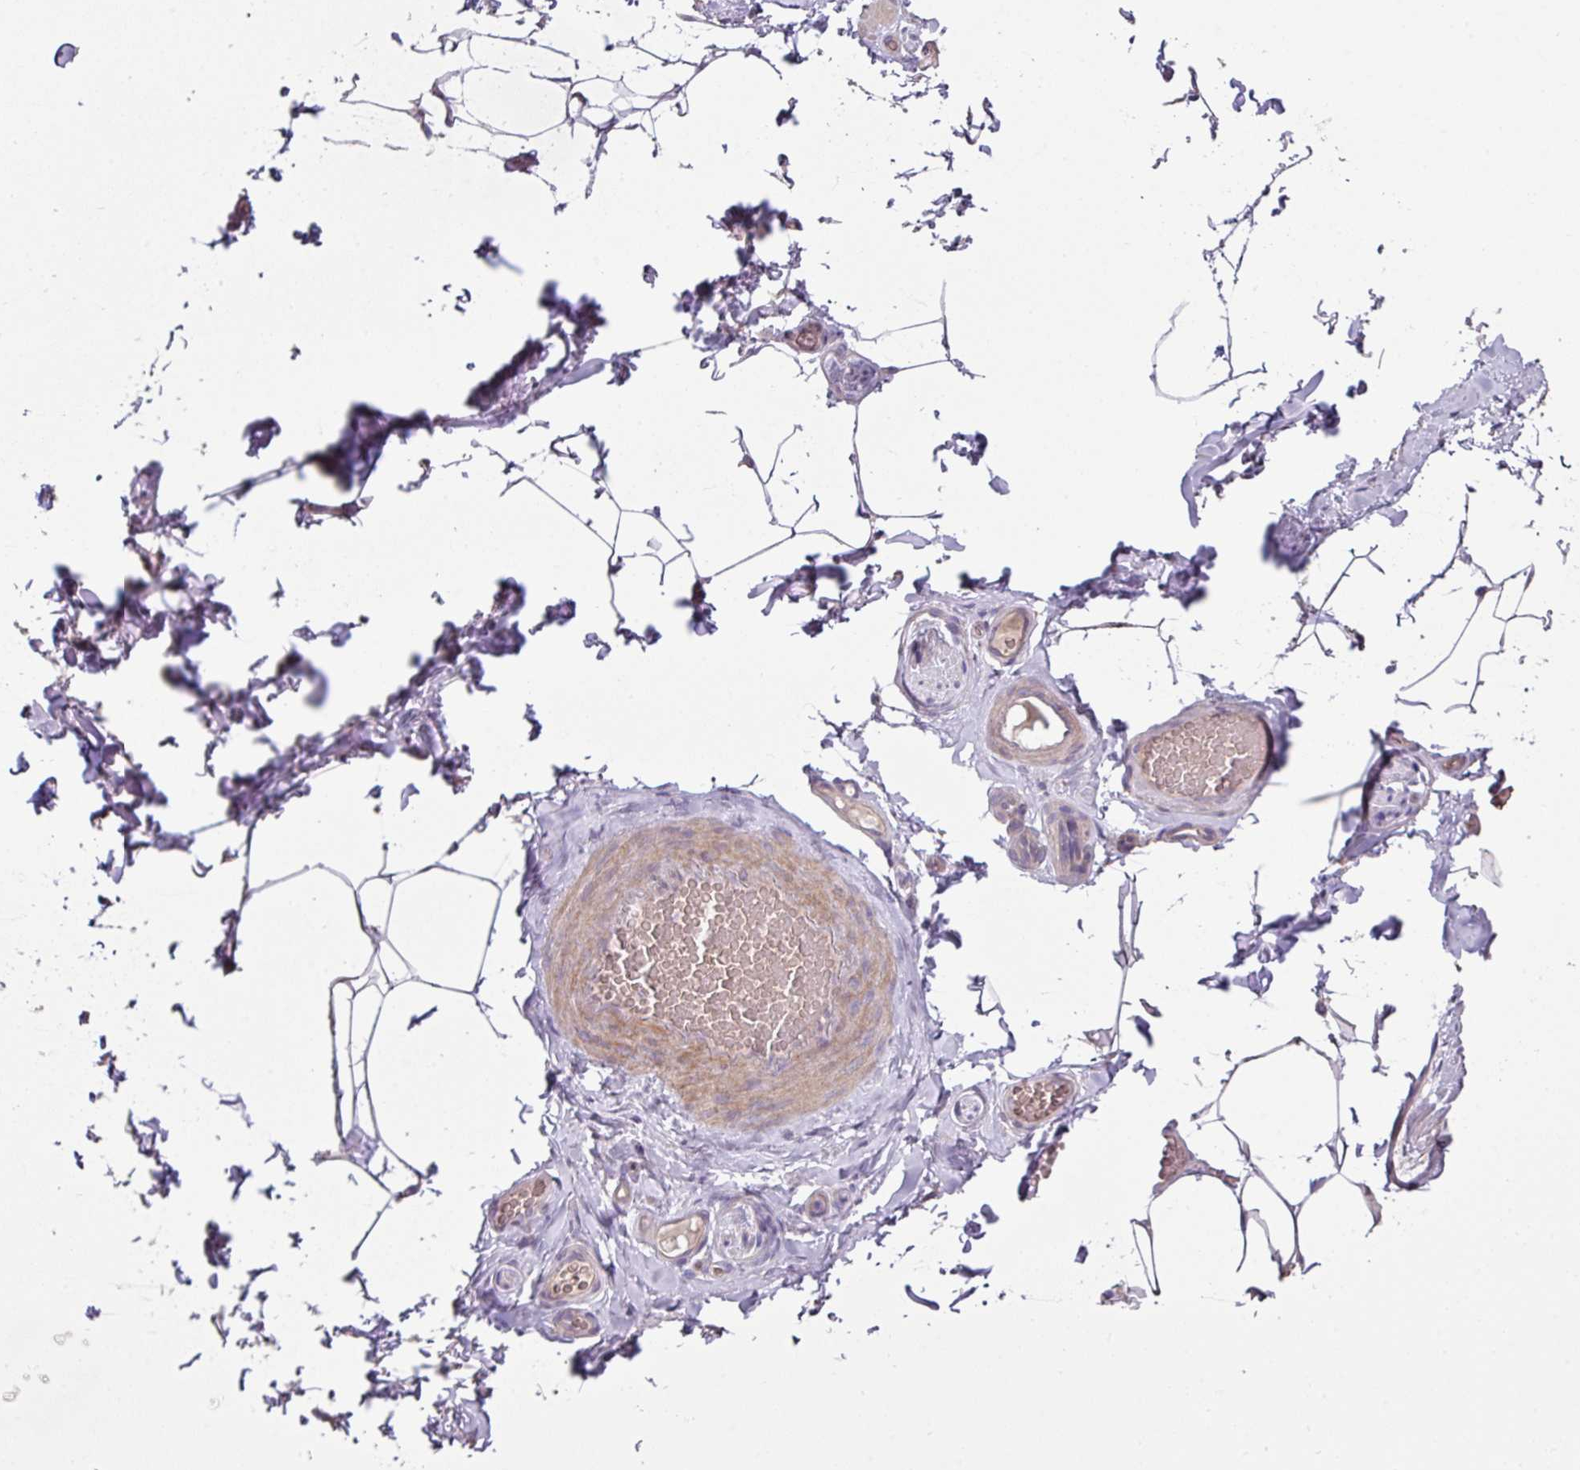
{"staining": {"intensity": "negative", "quantity": "none", "location": "none"}, "tissue": "adipose tissue", "cell_type": "Adipocytes", "image_type": "normal", "snomed": [{"axis": "morphology", "description": "Normal tissue, NOS"}, {"axis": "topography", "description": "Vascular tissue"}, {"axis": "topography", "description": "Peripheral nerve tissue"}], "caption": "Immunohistochemical staining of benign human adipose tissue exhibits no significant expression in adipocytes.", "gene": "LRRC9", "patient": {"sex": "male", "age": 41}}